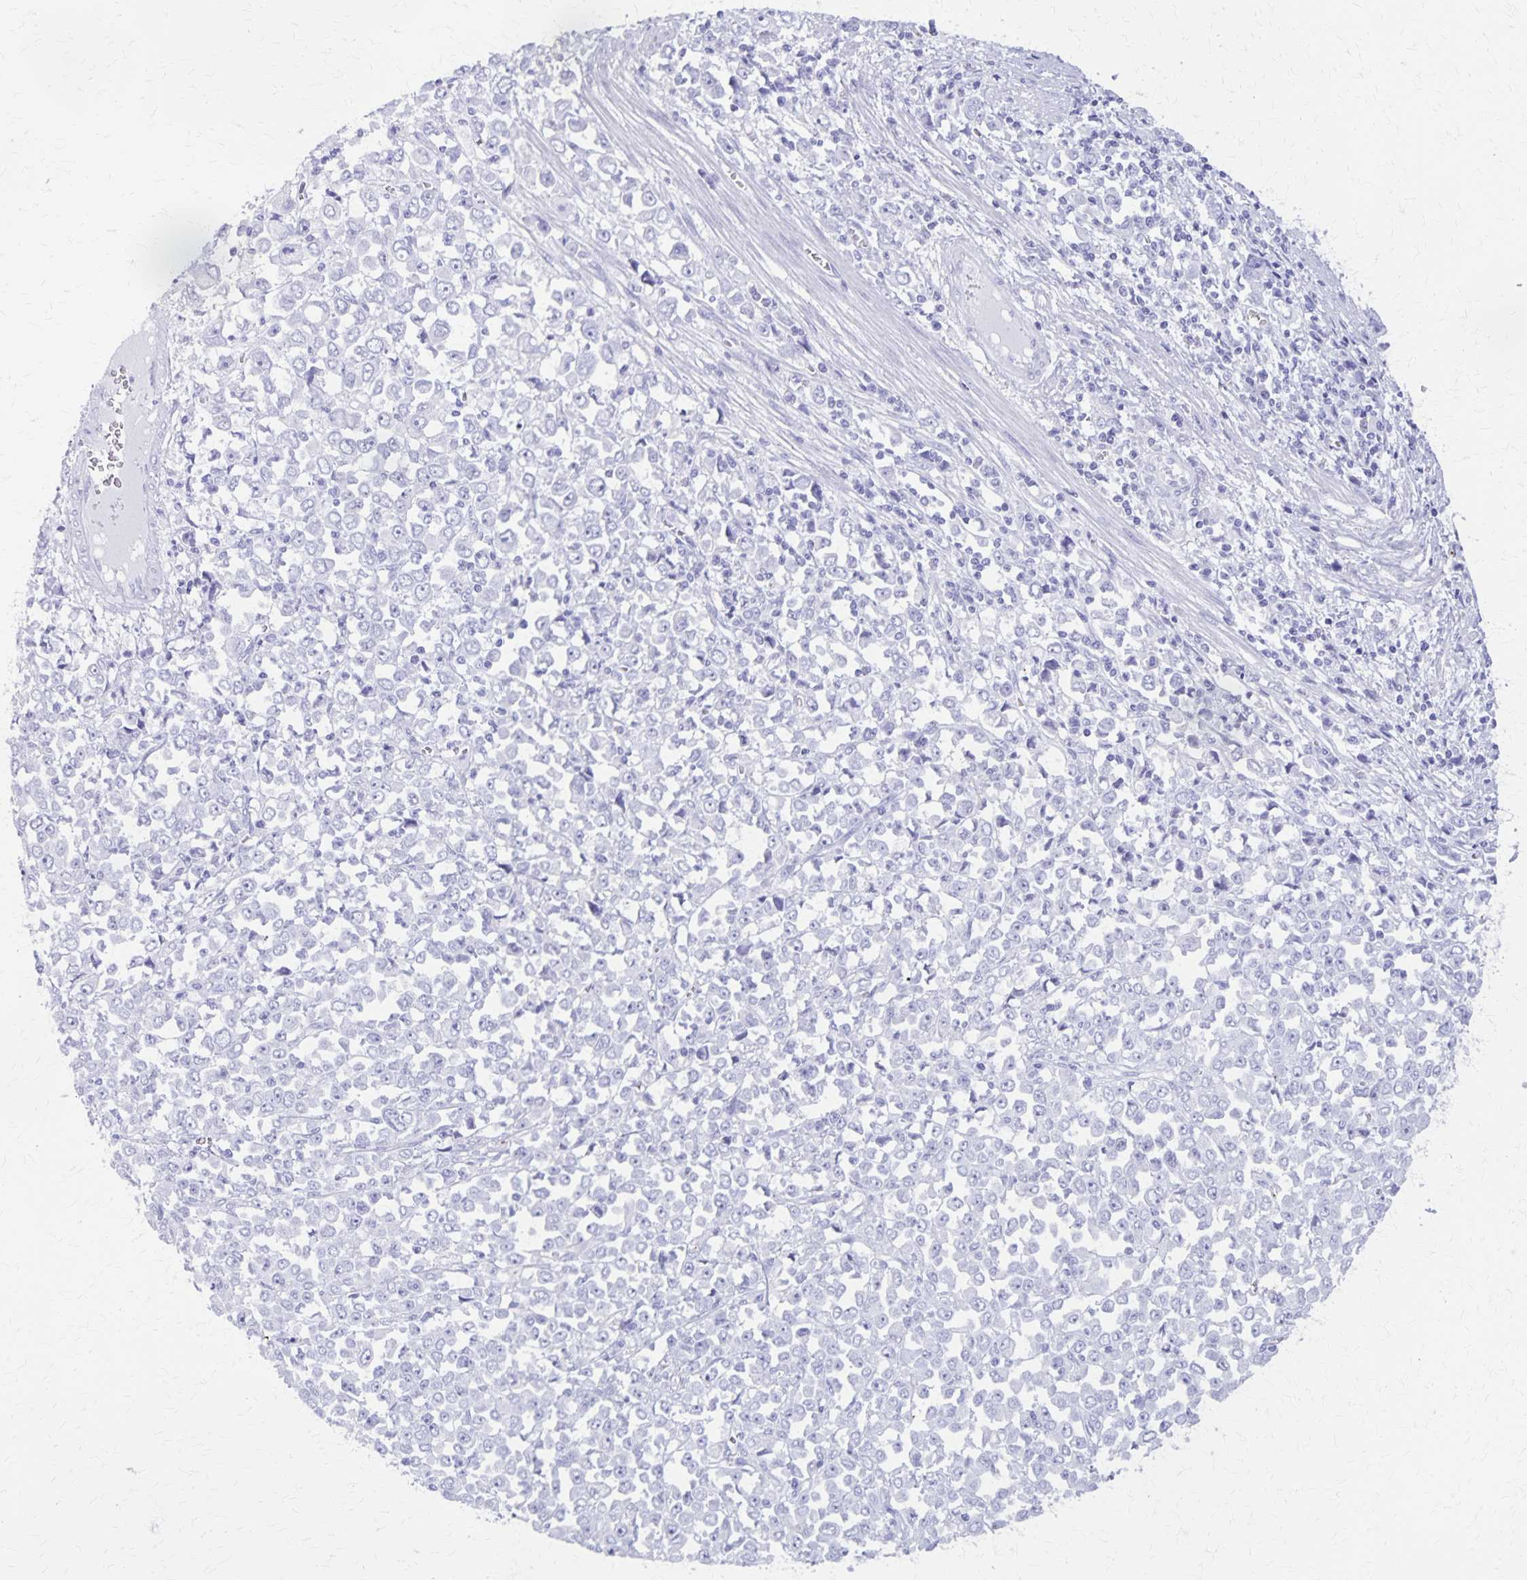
{"staining": {"intensity": "negative", "quantity": "none", "location": "none"}, "tissue": "stomach cancer", "cell_type": "Tumor cells", "image_type": "cancer", "snomed": [{"axis": "morphology", "description": "Adenocarcinoma, NOS"}, {"axis": "topography", "description": "Stomach, upper"}], "caption": "Tumor cells show no significant staining in adenocarcinoma (stomach).", "gene": "DEFA5", "patient": {"sex": "male", "age": 70}}